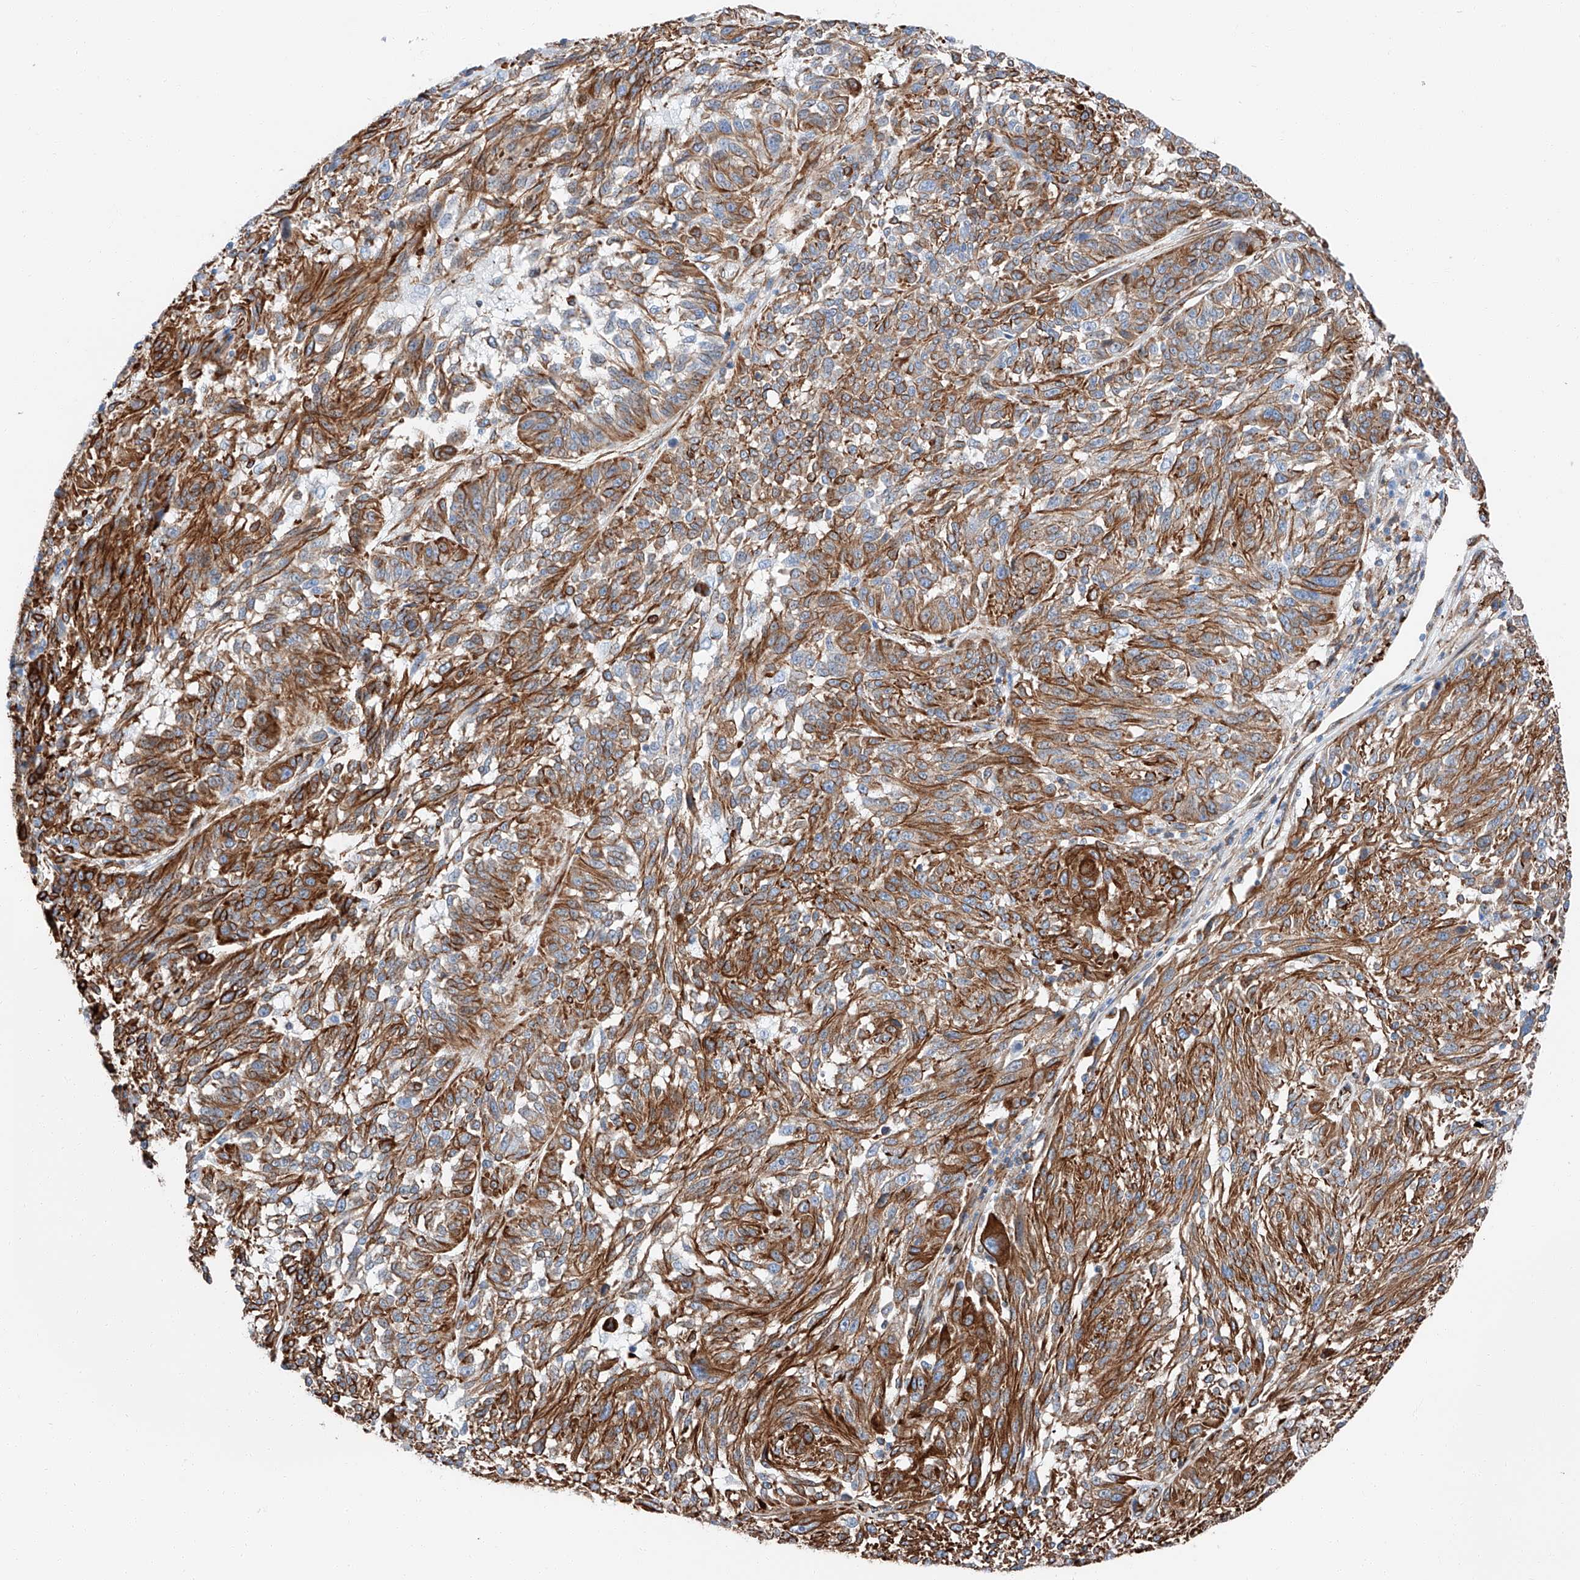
{"staining": {"intensity": "moderate", "quantity": ">75%", "location": "cytoplasmic/membranous"}, "tissue": "melanoma", "cell_type": "Tumor cells", "image_type": "cancer", "snomed": [{"axis": "morphology", "description": "Malignant melanoma, NOS"}, {"axis": "topography", "description": "Skin"}], "caption": "A photomicrograph showing moderate cytoplasmic/membranous positivity in about >75% of tumor cells in malignant melanoma, as visualized by brown immunohistochemical staining.", "gene": "ZNF804A", "patient": {"sex": "male", "age": 53}}